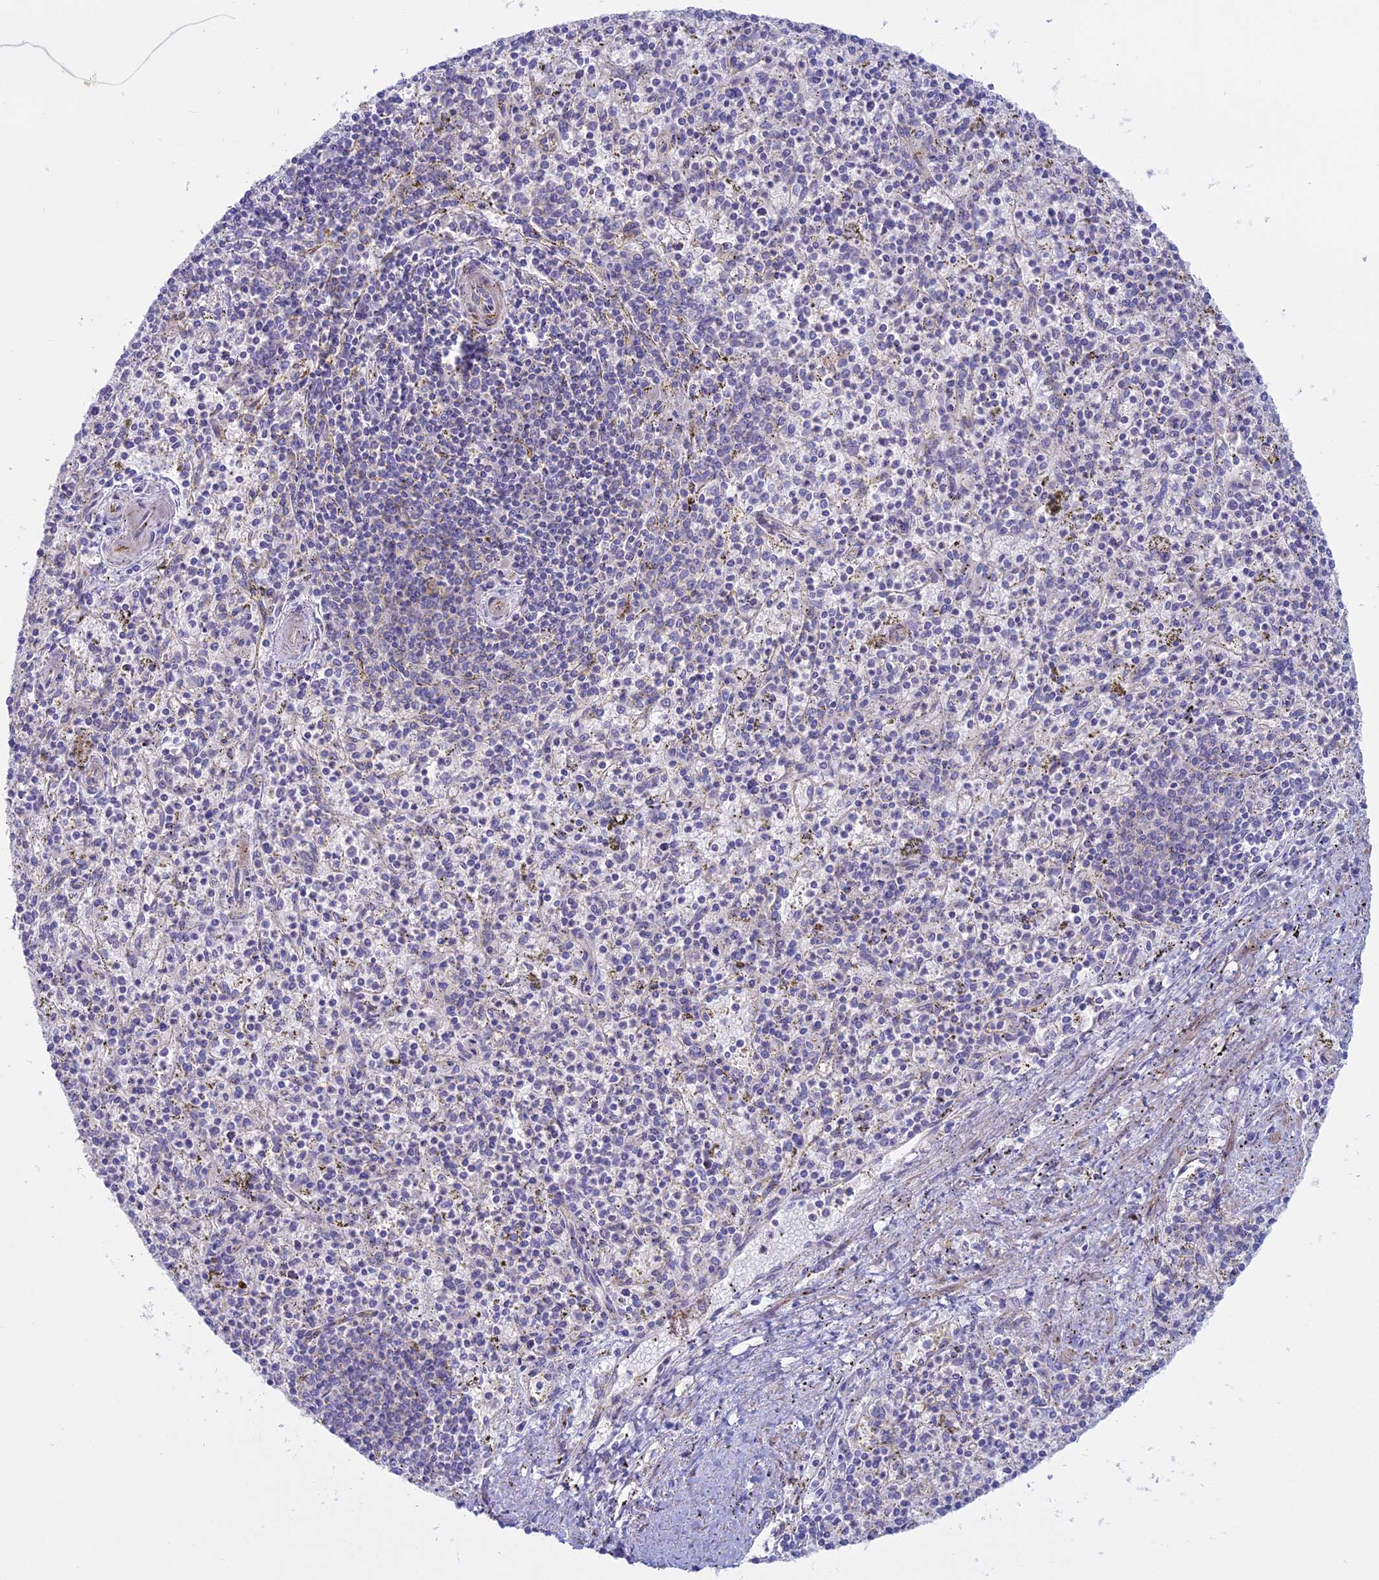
{"staining": {"intensity": "negative", "quantity": "none", "location": "none"}, "tissue": "spleen", "cell_type": "Cells in red pulp", "image_type": "normal", "snomed": [{"axis": "morphology", "description": "Normal tissue, NOS"}, {"axis": "topography", "description": "Spleen"}], "caption": "High magnification brightfield microscopy of benign spleen stained with DAB (brown) and counterstained with hematoxylin (blue): cells in red pulp show no significant positivity.", "gene": "MYO5B", "patient": {"sex": "male", "age": 72}}